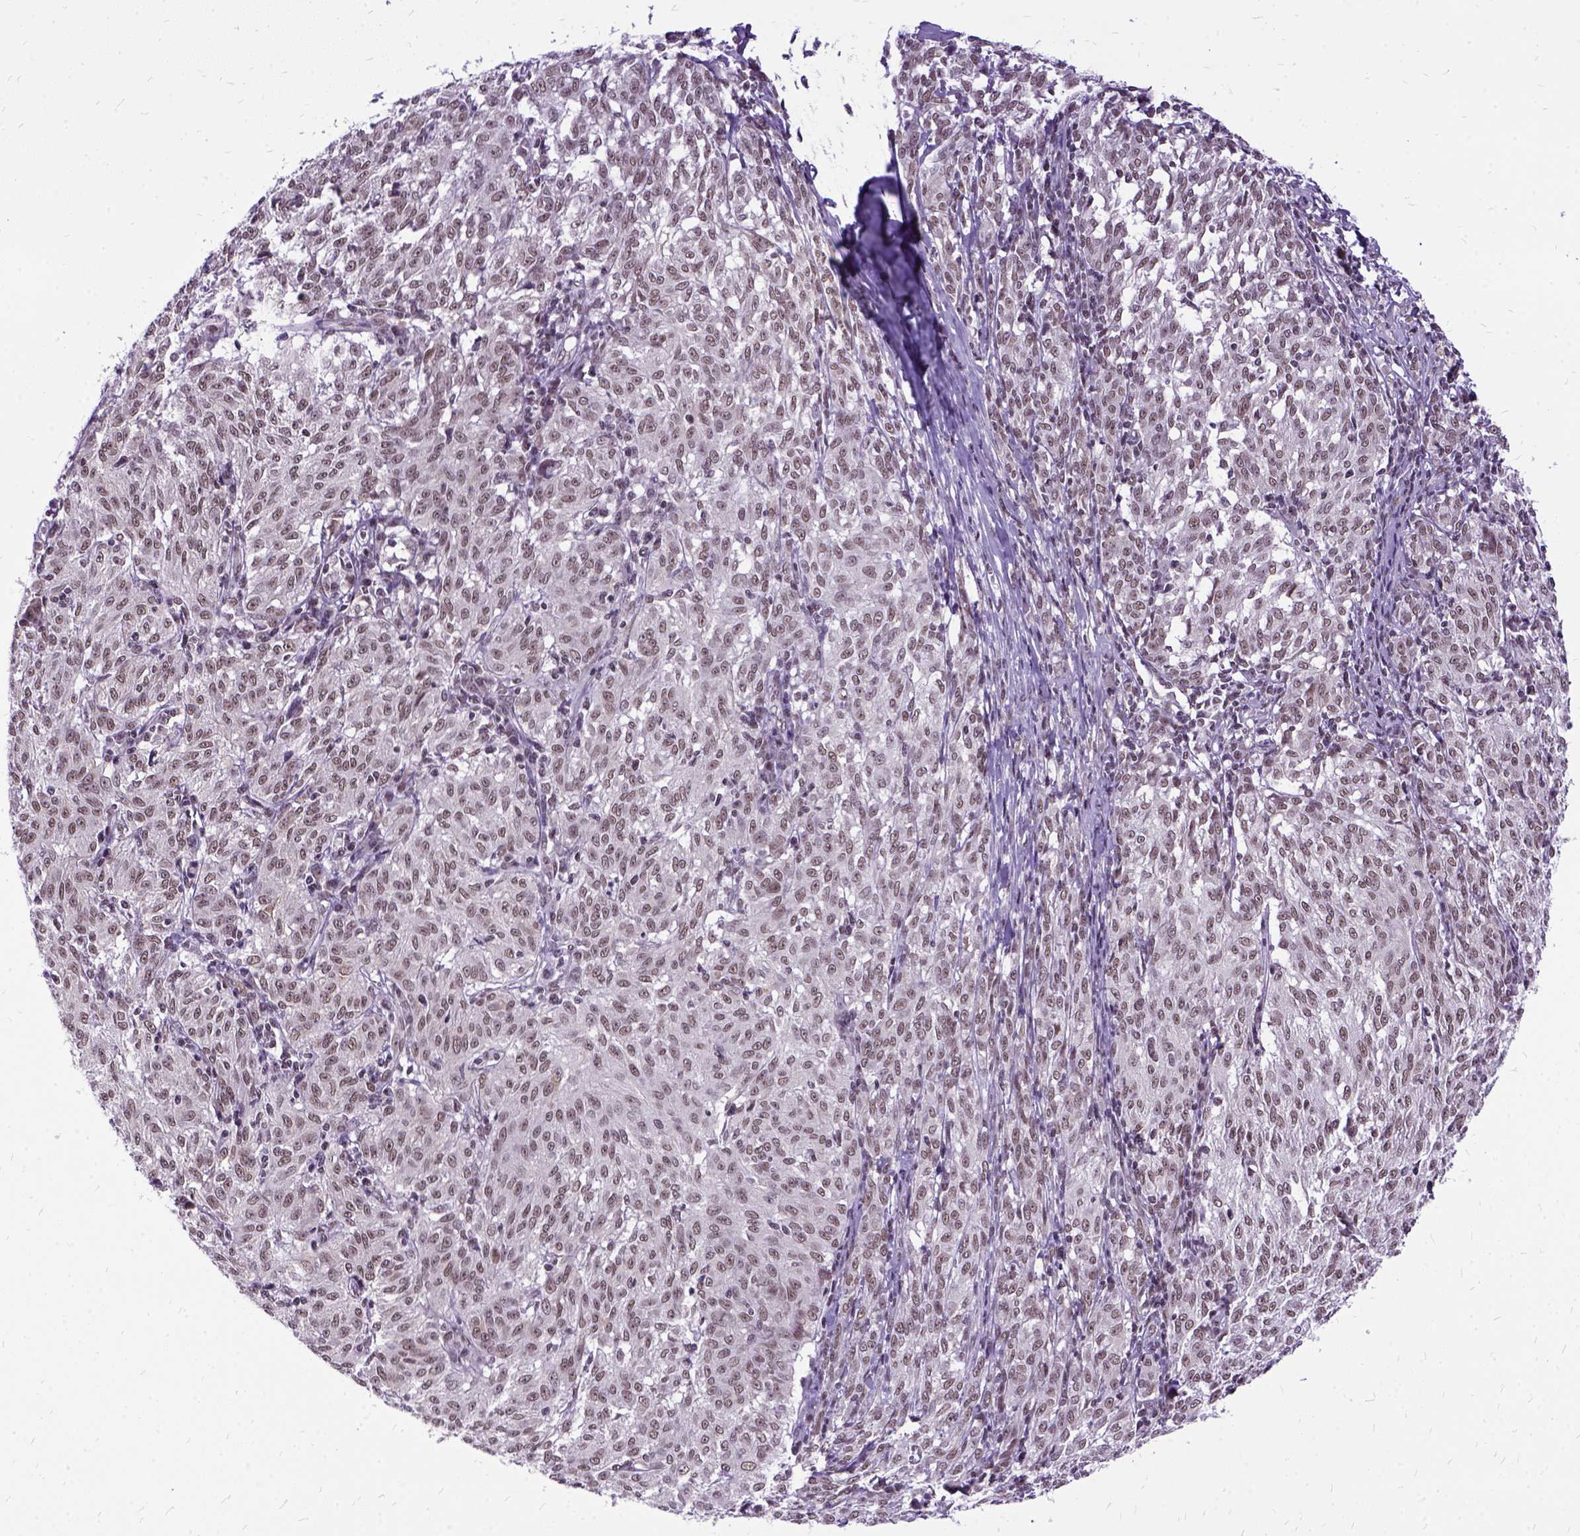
{"staining": {"intensity": "weak", "quantity": ">75%", "location": "nuclear"}, "tissue": "melanoma", "cell_type": "Tumor cells", "image_type": "cancer", "snomed": [{"axis": "morphology", "description": "Malignant melanoma, NOS"}, {"axis": "topography", "description": "Skin"}], "caption": "A low amount of weak nuclear positivity is seen in approximately >75% of tumor cells in malignant melanoma tissue.", "gene": "SETD1A", "patient": {"sex": "female", "age": 72}}